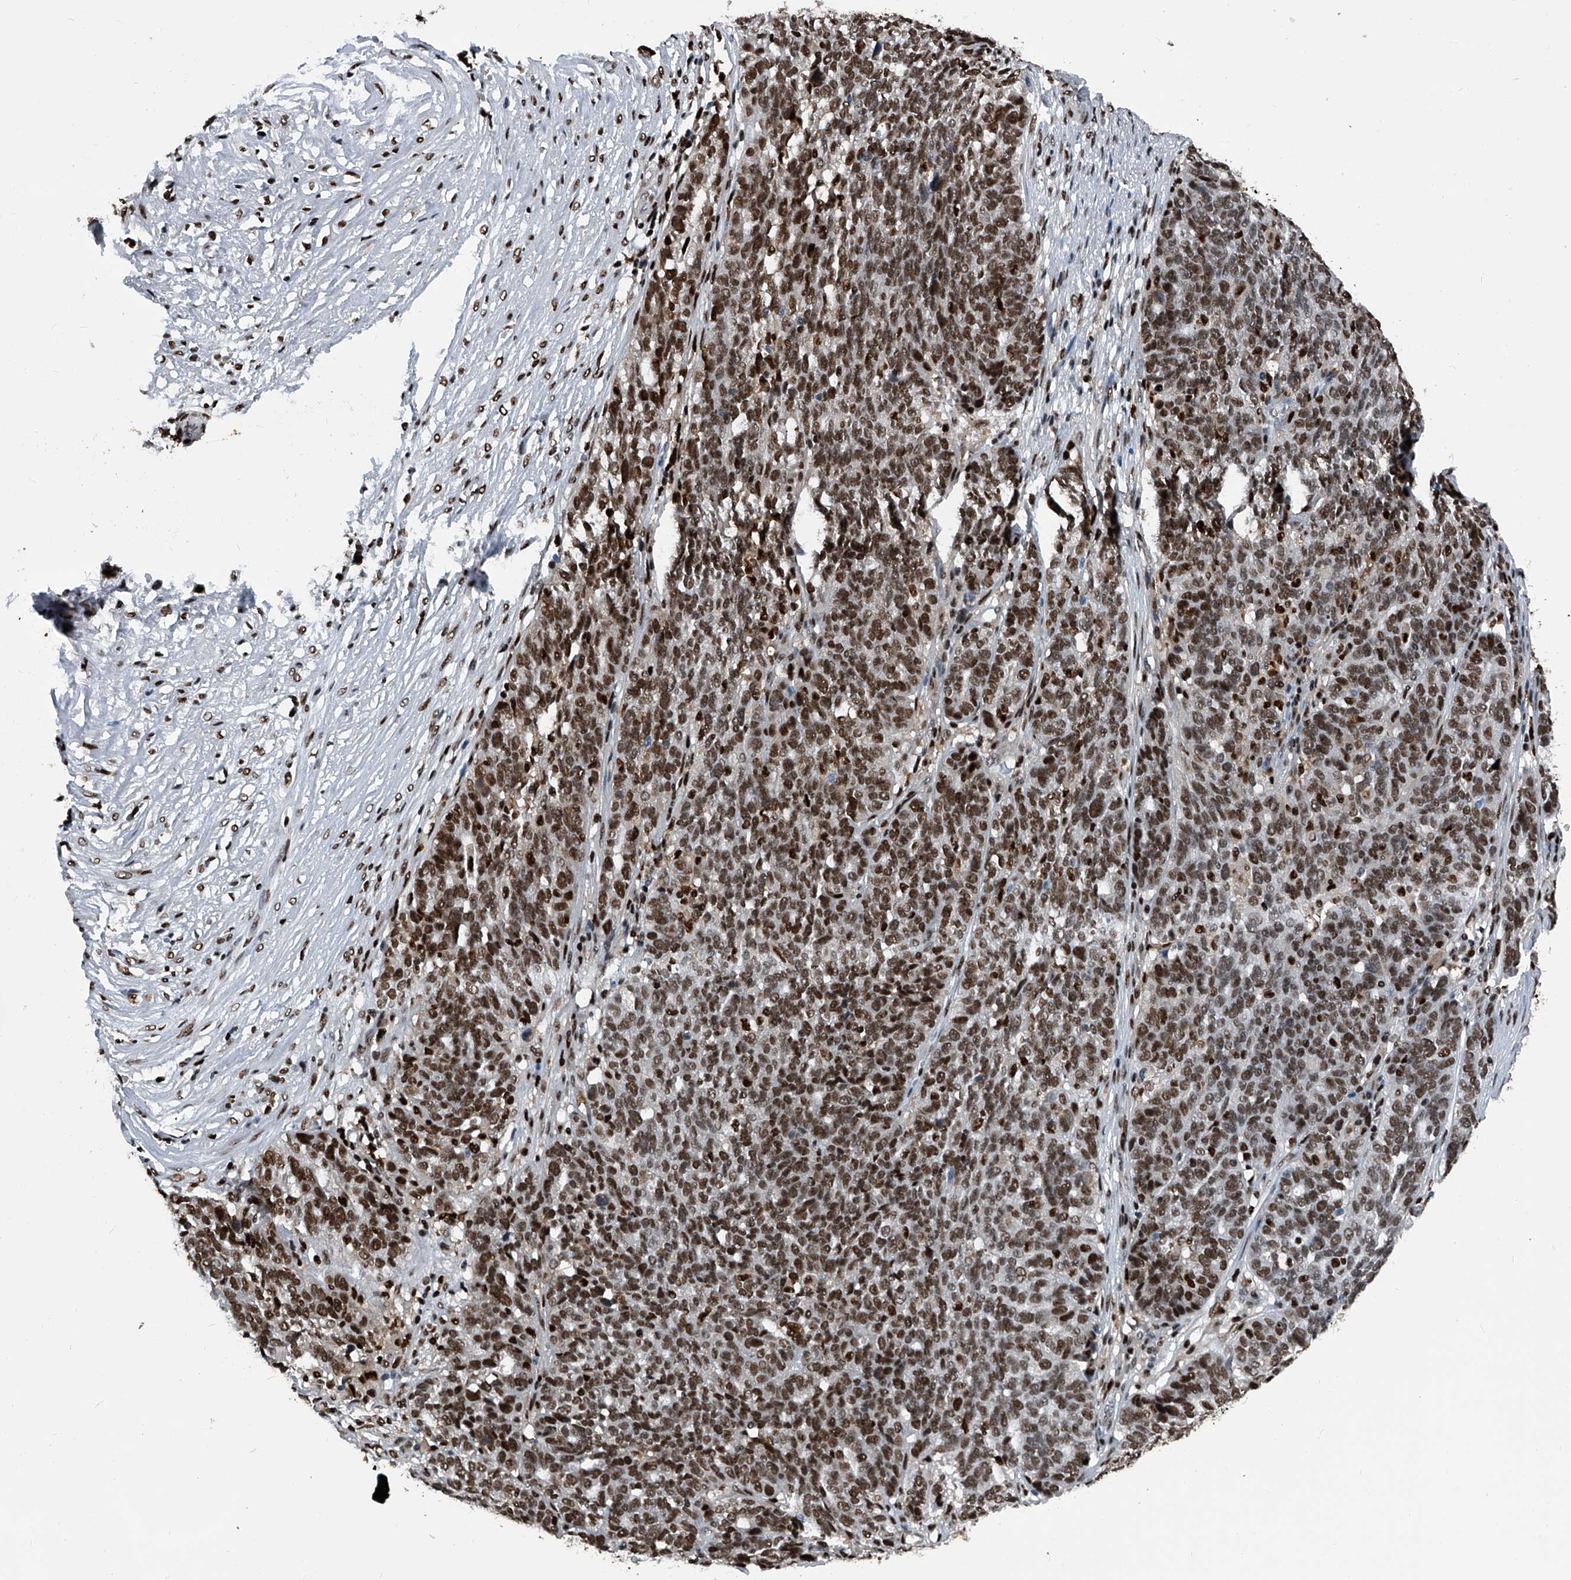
{"staining": {"intensity": "moderate", "quantity": ">75%", "location": "nuclear"}, "tissue": "ovarian cancer", "cell_type": "Tumor cells", "image_type": "cancer", "snomed": [{"axis": "morphology", "description": "Cystadenocarcinoma, serous, NOS"}, {"axis": "topography", "description": "Ovary"}], "caption": "This histopathology image demonstrates immunohistochemistry (IHC) staining of serous cystadenocarcinoma (ovarian), with medium moderate nuclear staining in about >75% of tumor cells.", "gene": "FKBP5", "patient": {"sex": "female", "age": 59}}